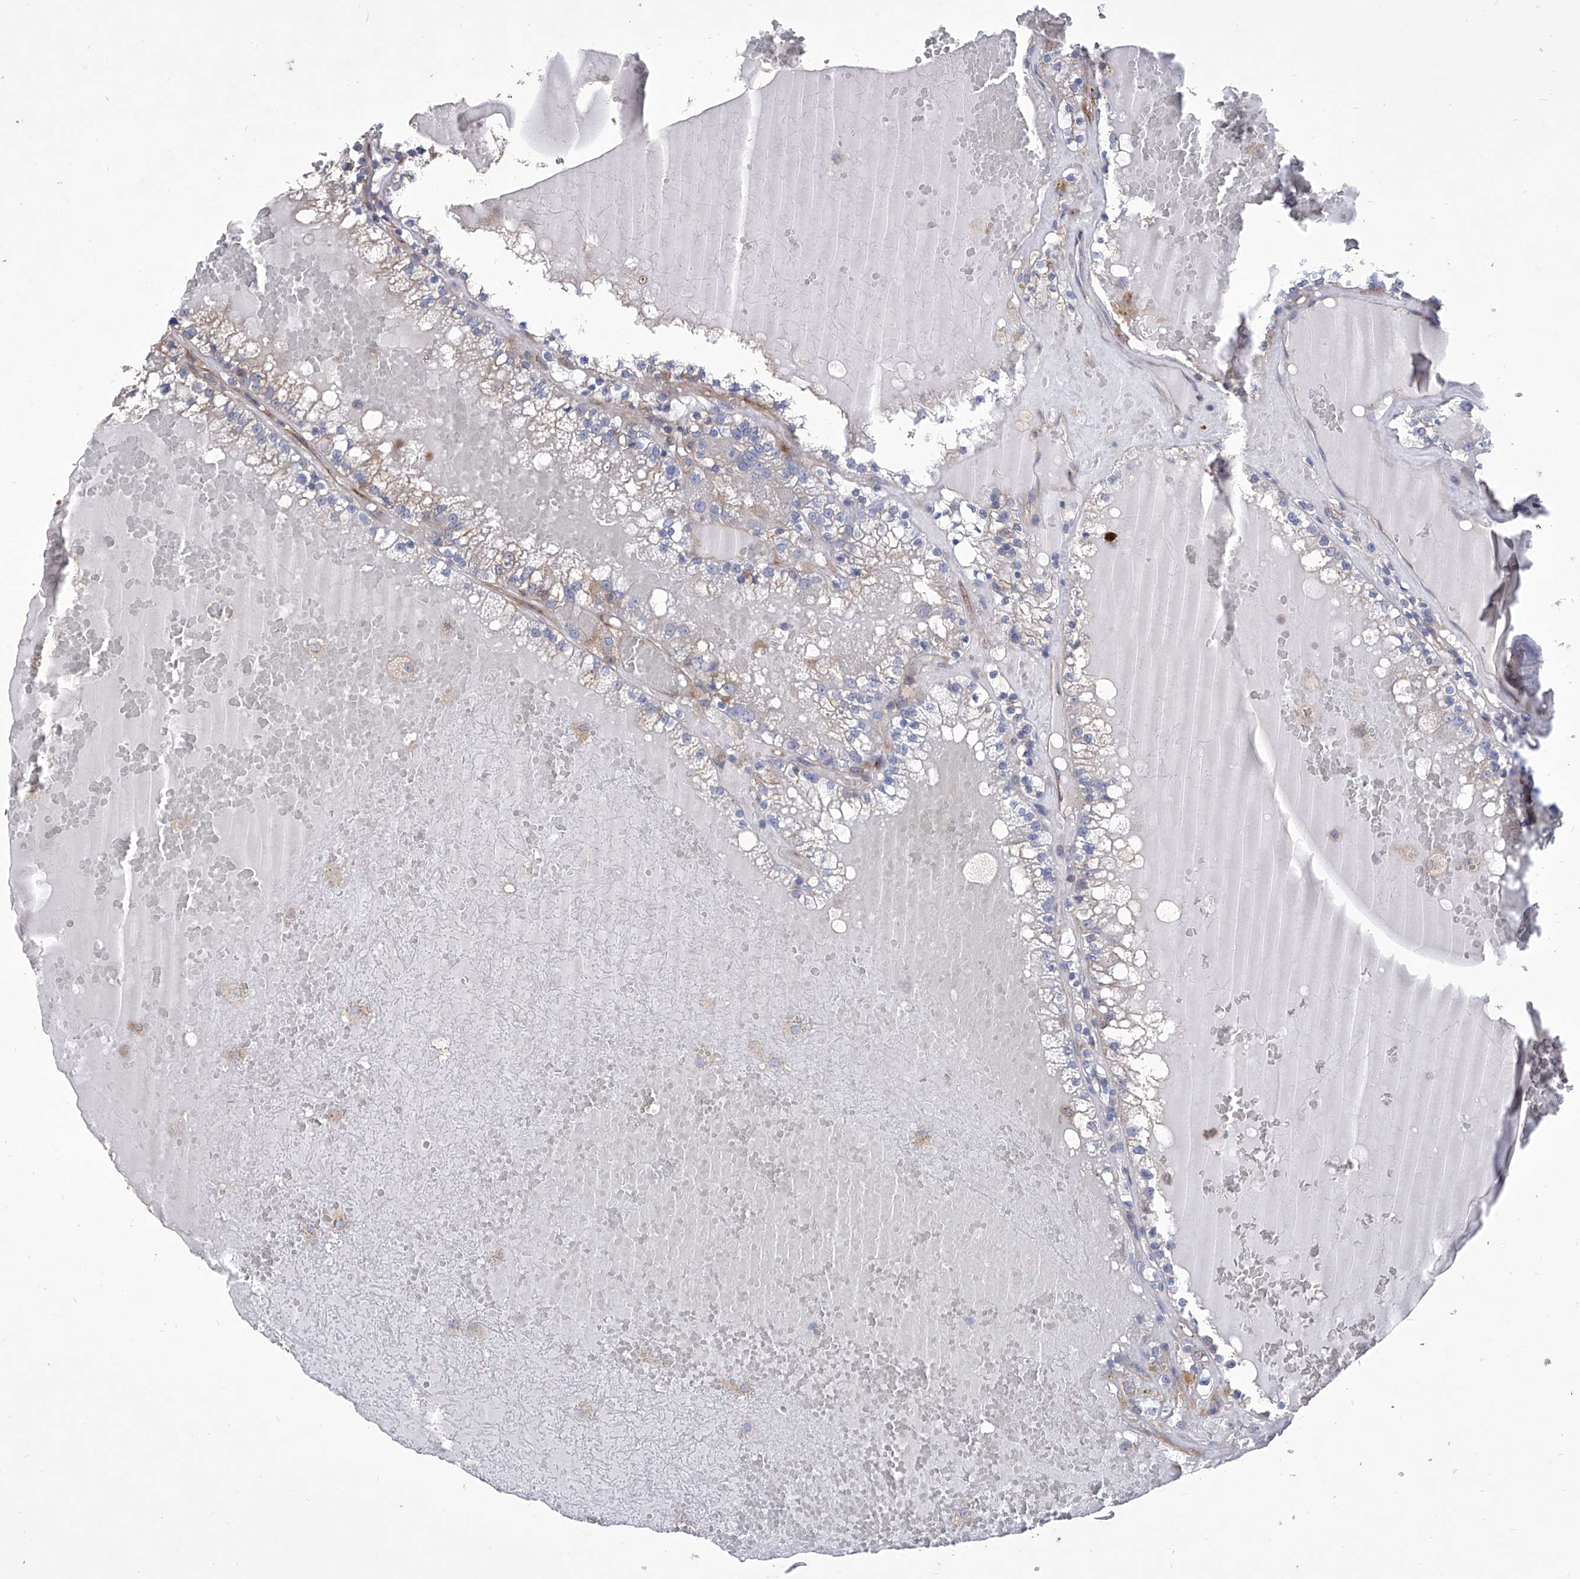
{"staining": {"intensity": "negative", "quantity": "none", "location": "none"}, "tissue": "renal cancer", "cell_type": "Tumor cells", "image_type": "cancer", "snomed": [{"axis": "morphology", "description": "Adenocarcinoma, NOS"}, {"axis": "topography", "description": "Kidney"}], "caption": "Histopathology image shows no protein positivity in tumor cells of renal cancer tissue.", "gene": "TJAP1", "patient": {"sex": "female", "age": 56}}